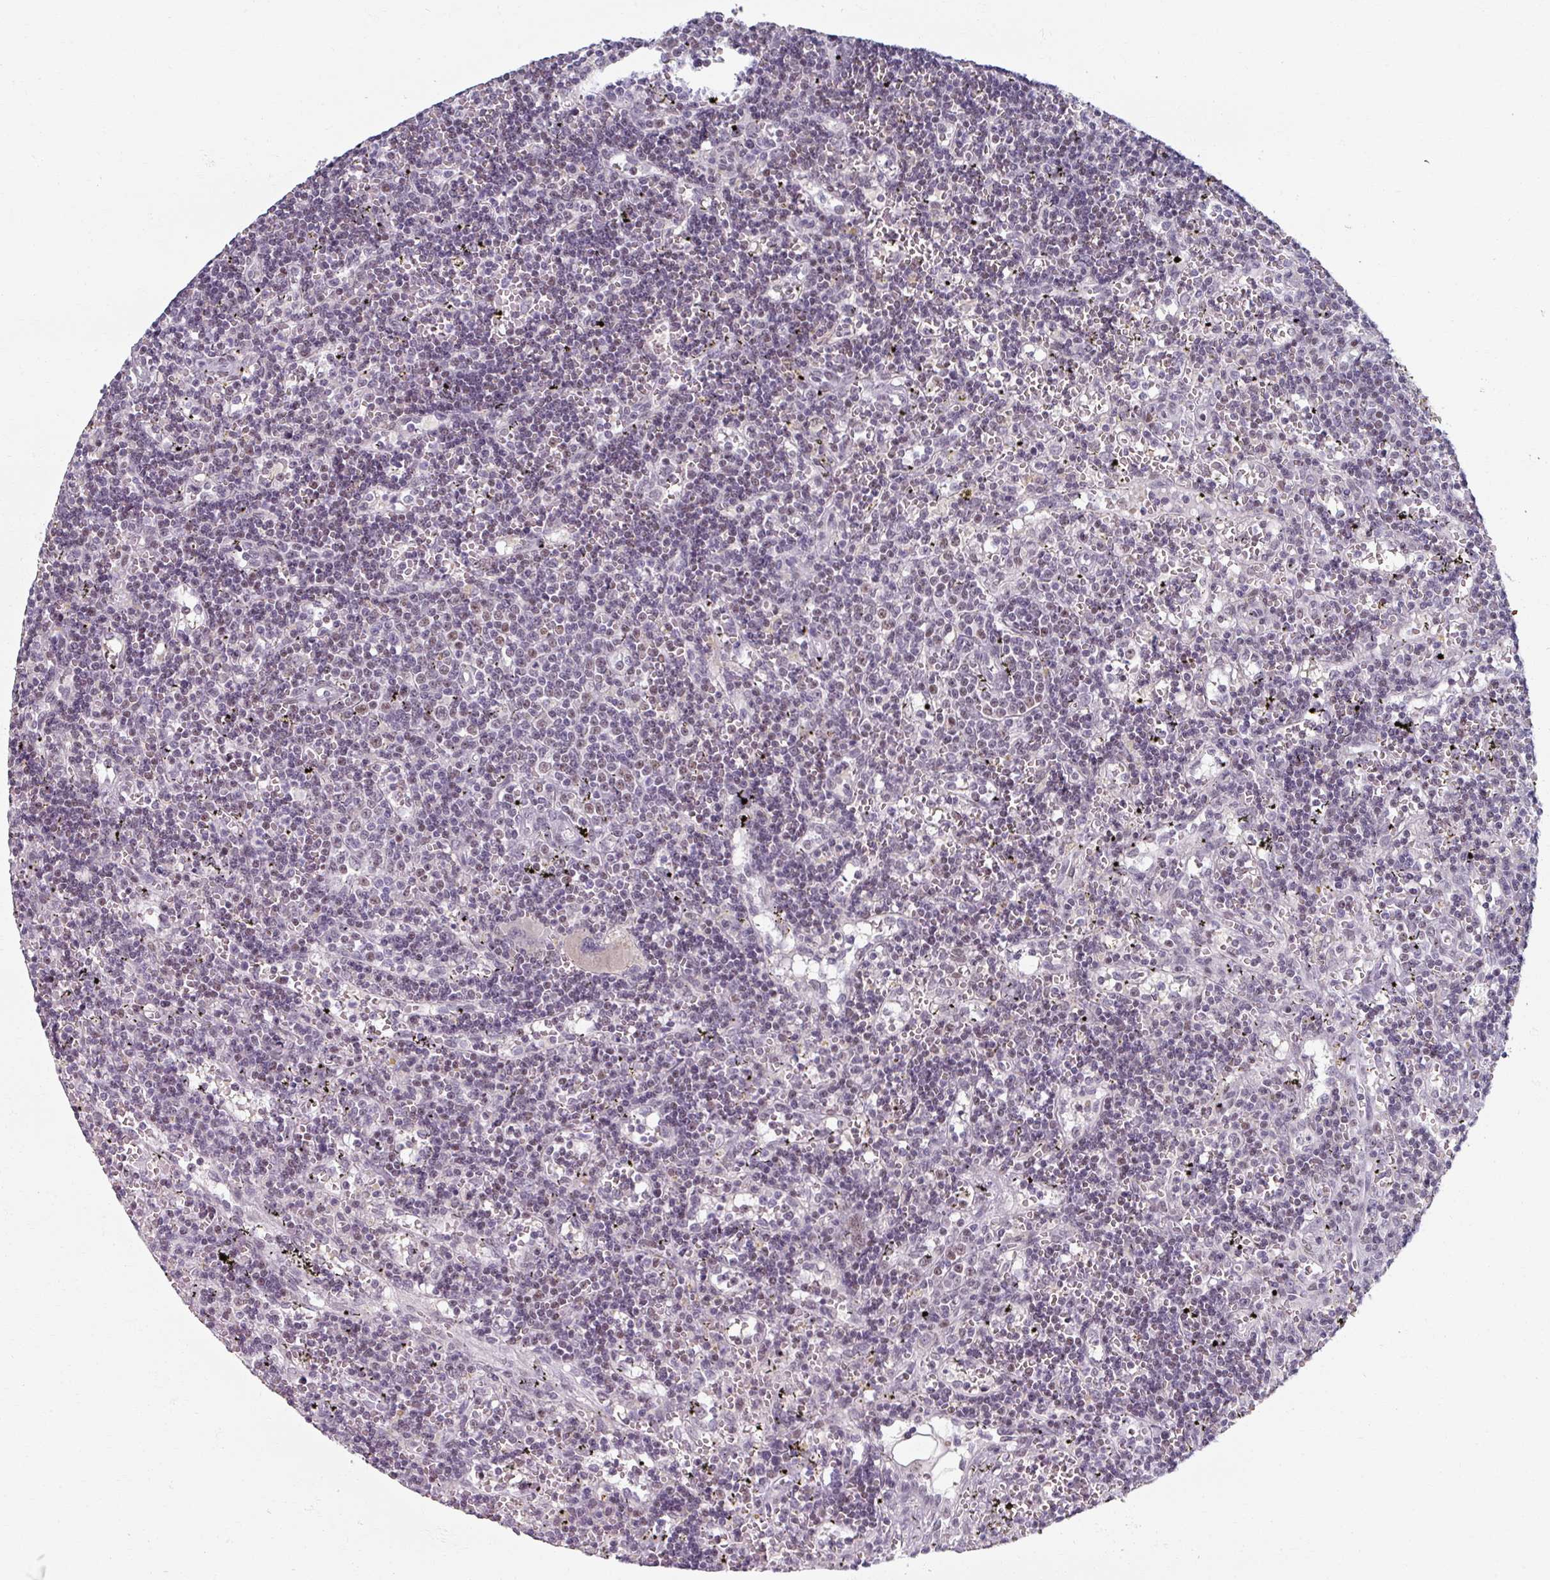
{"staining": {"intensity": "negative", "quantity": "none", "location": "none"}, "tissue": "lymphoma", "cell_type": "Tumor cells", "image_type": "cancer", "snomed": [{"axis": "morphology", "description": "Malignant lymphoma, non-Hodgkin's type, Low grade"}, {"axis": "topography", "description": "Spleen"}], "caption": "Tumor cells show no significant positivity in low-grade malignant lymphoma, non-Hodgkin's type.", "gene": "RIPOR3", "patient": {"sex": "male", "age": 60}}